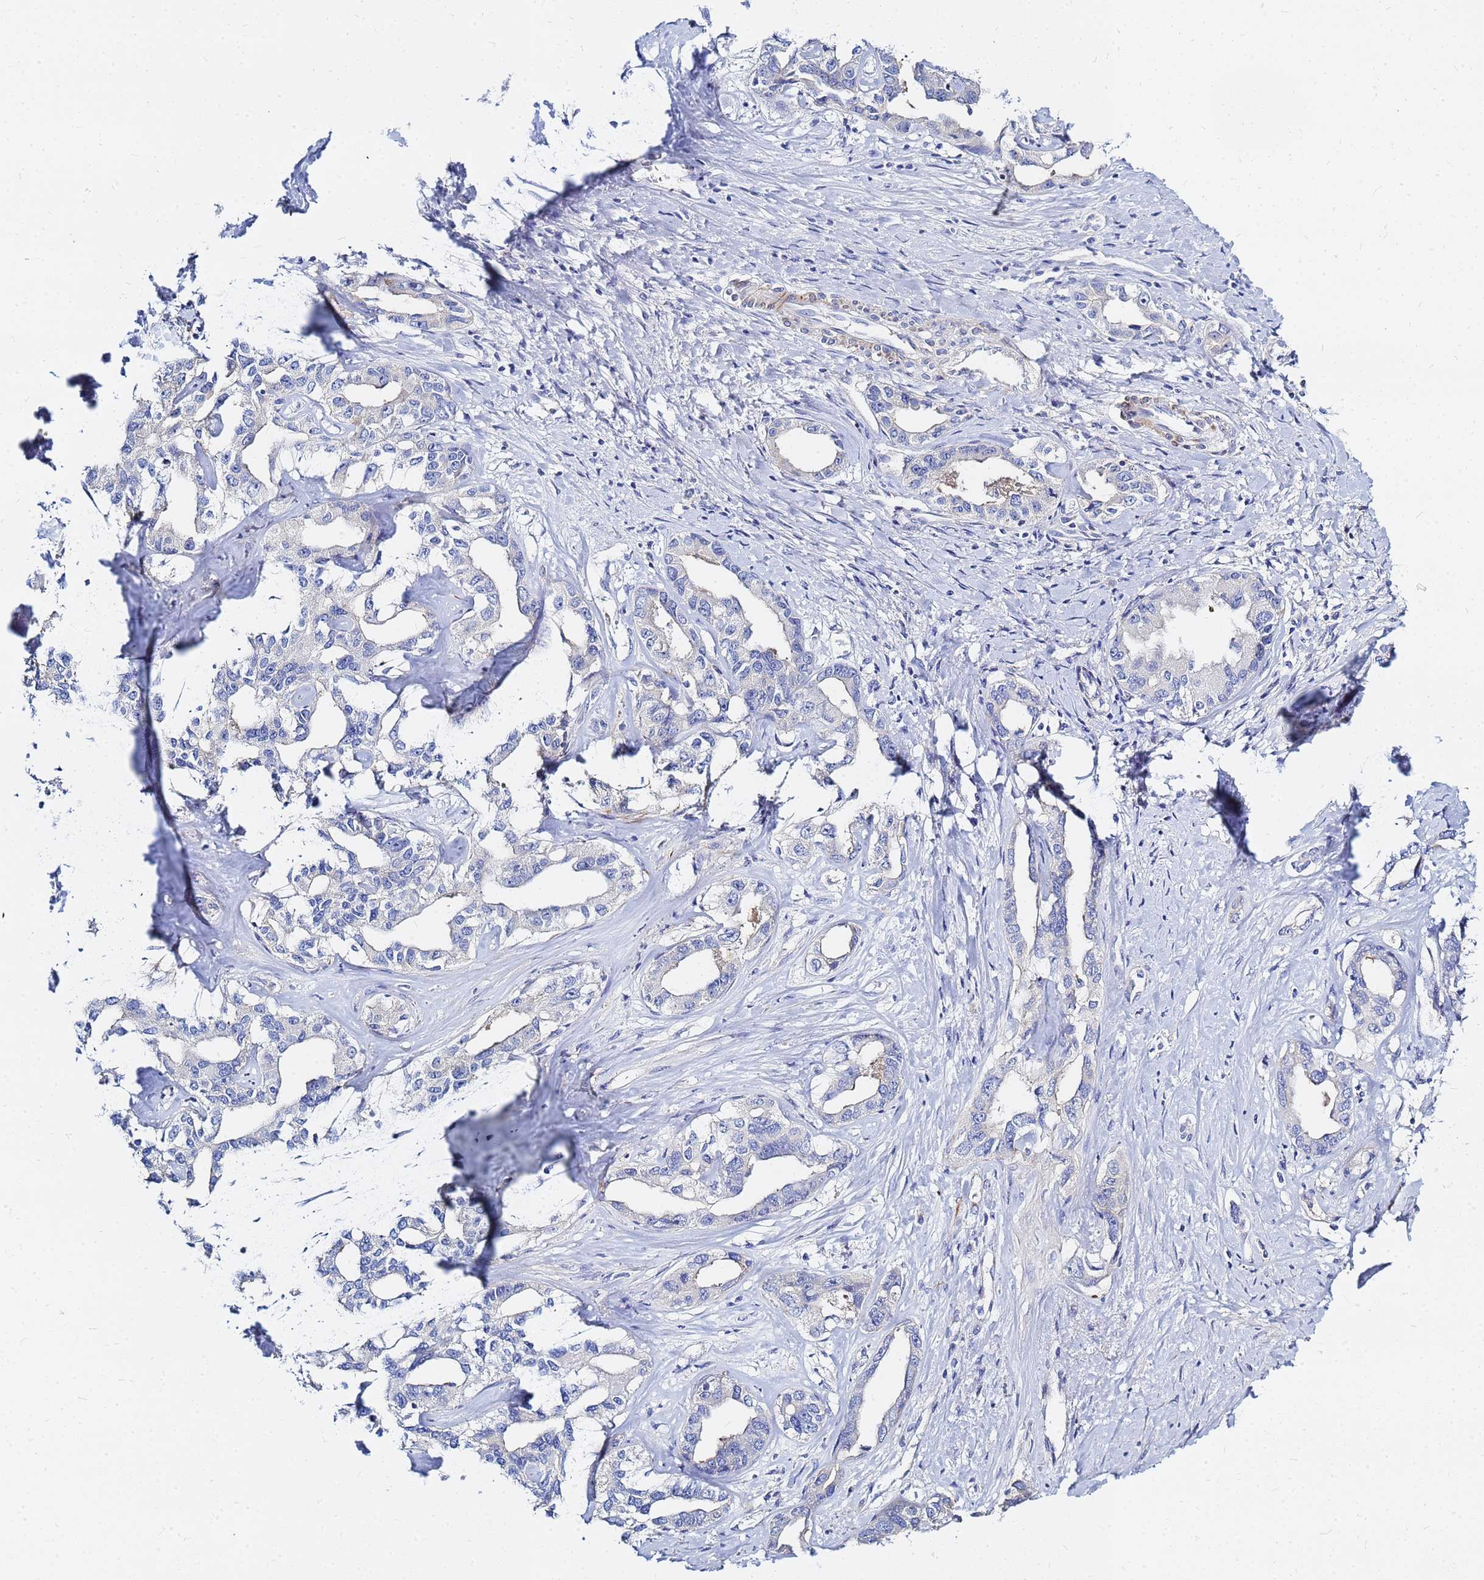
{"staining": {"intensity": "negative", "quantity": "none", "location": "none"}, "tissue": "liver cancer", "cell_type": "Tumor cells", "image_type": "cancer", "snomed": [{"axis": "morphology", "description": "Cholangiocarcinoma"}, {"axis": "topography", "description": "Liver"}], "caption": "Liver cancer (cholangiocarcinoma) was stained to show a protein in brown. There is no significant staining in tumor cells.", "gene": "ZNF552", "patient": {"sex": "male", "age": 59}}